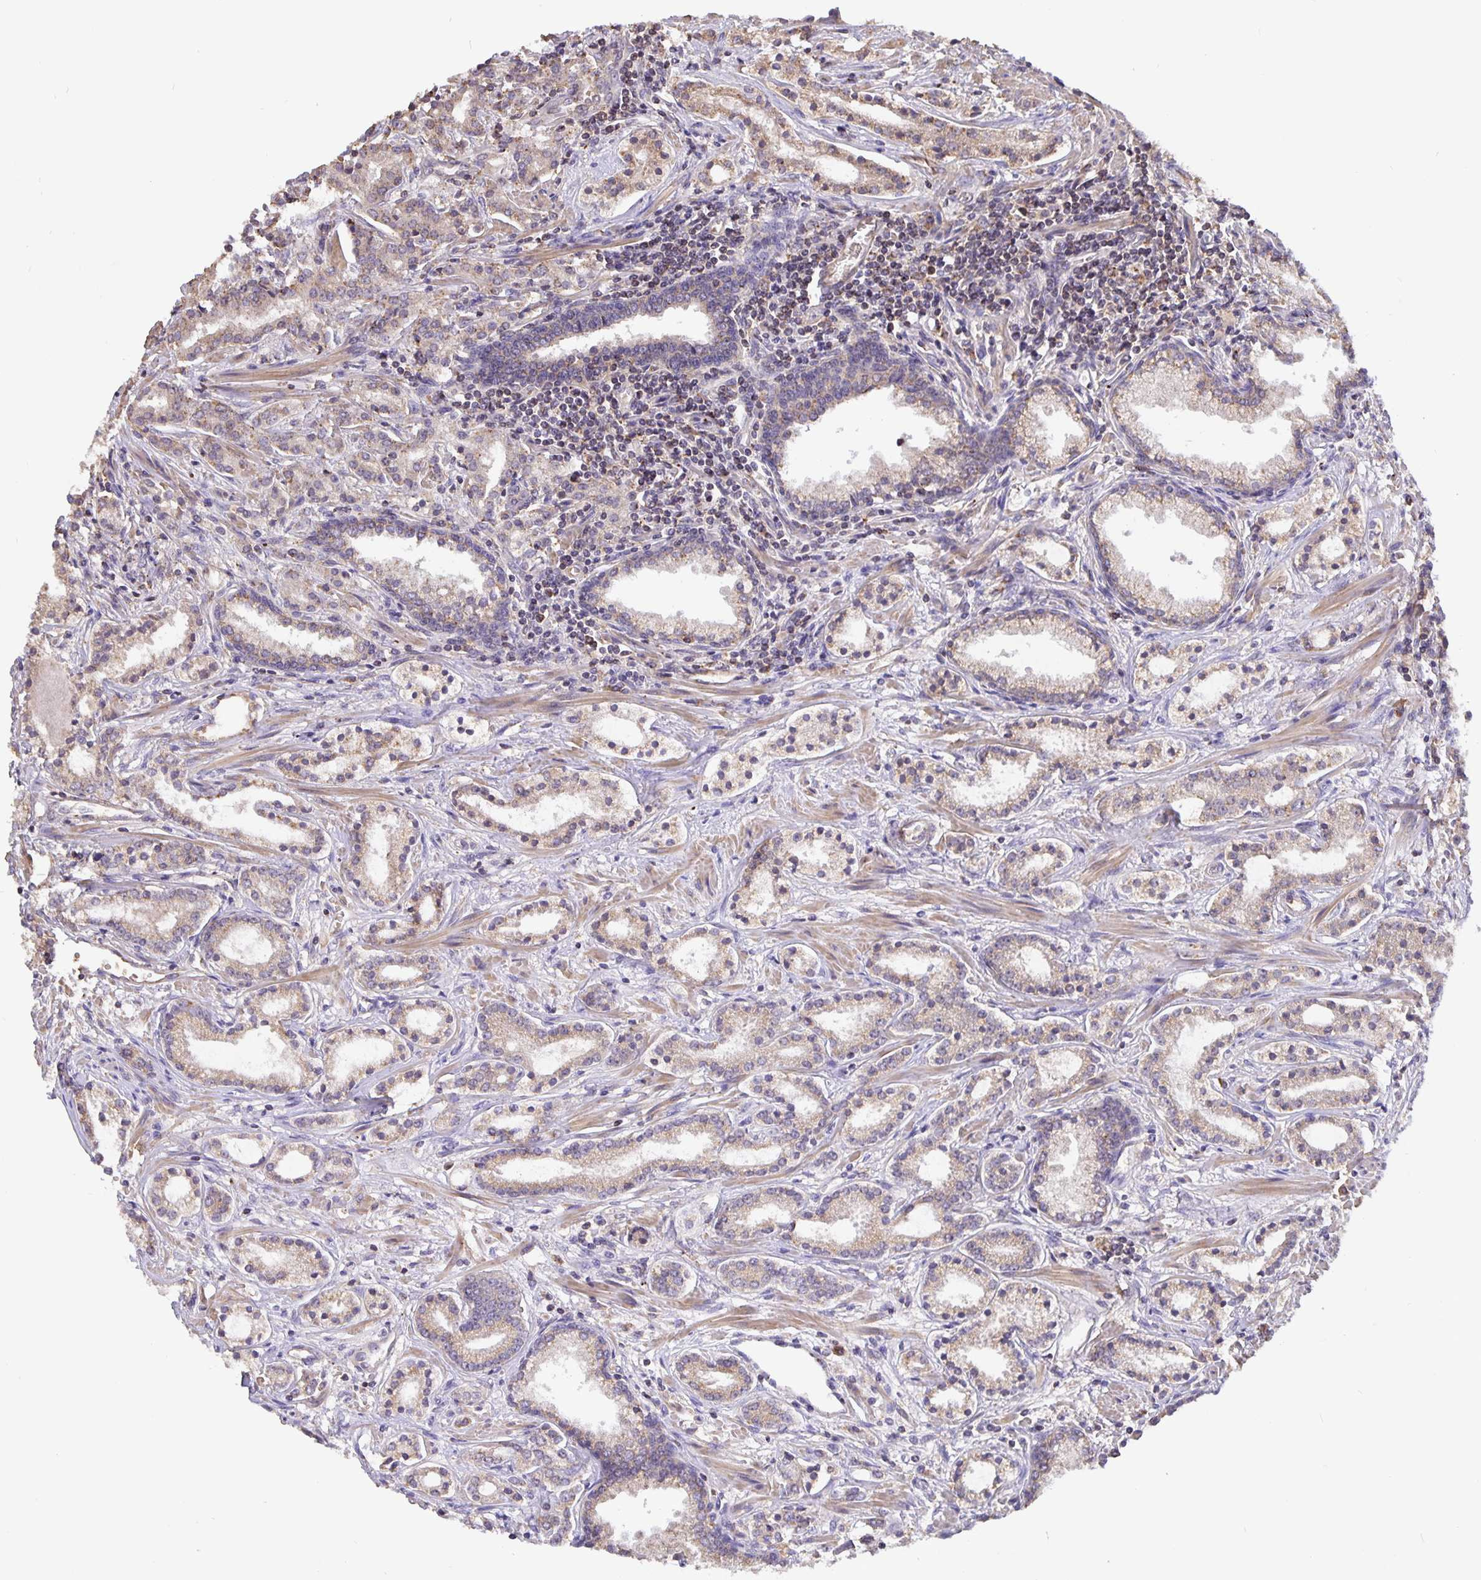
{"staining": {"intensity": "weak", "quantity": ">75%", "location": "cytoplasmic/membranous"}, "tissue": "prostate cancer", "cell_type": "Tumor cells", "image_type": "cancer", "snomed": [{"axis": "morphology", "description": "Adenocarcinoma, Medium grade"}, {"axis": "topography", "description": "Prostate"}], "caption": "An image showing weak cytoplasmic/membranous expression in about >75% of tumor cells in prostate cancer, as visualized by brown immunohistochemical staining.", "gene": "TMEM71", "patient": {"sex": "male", "age": 57}}